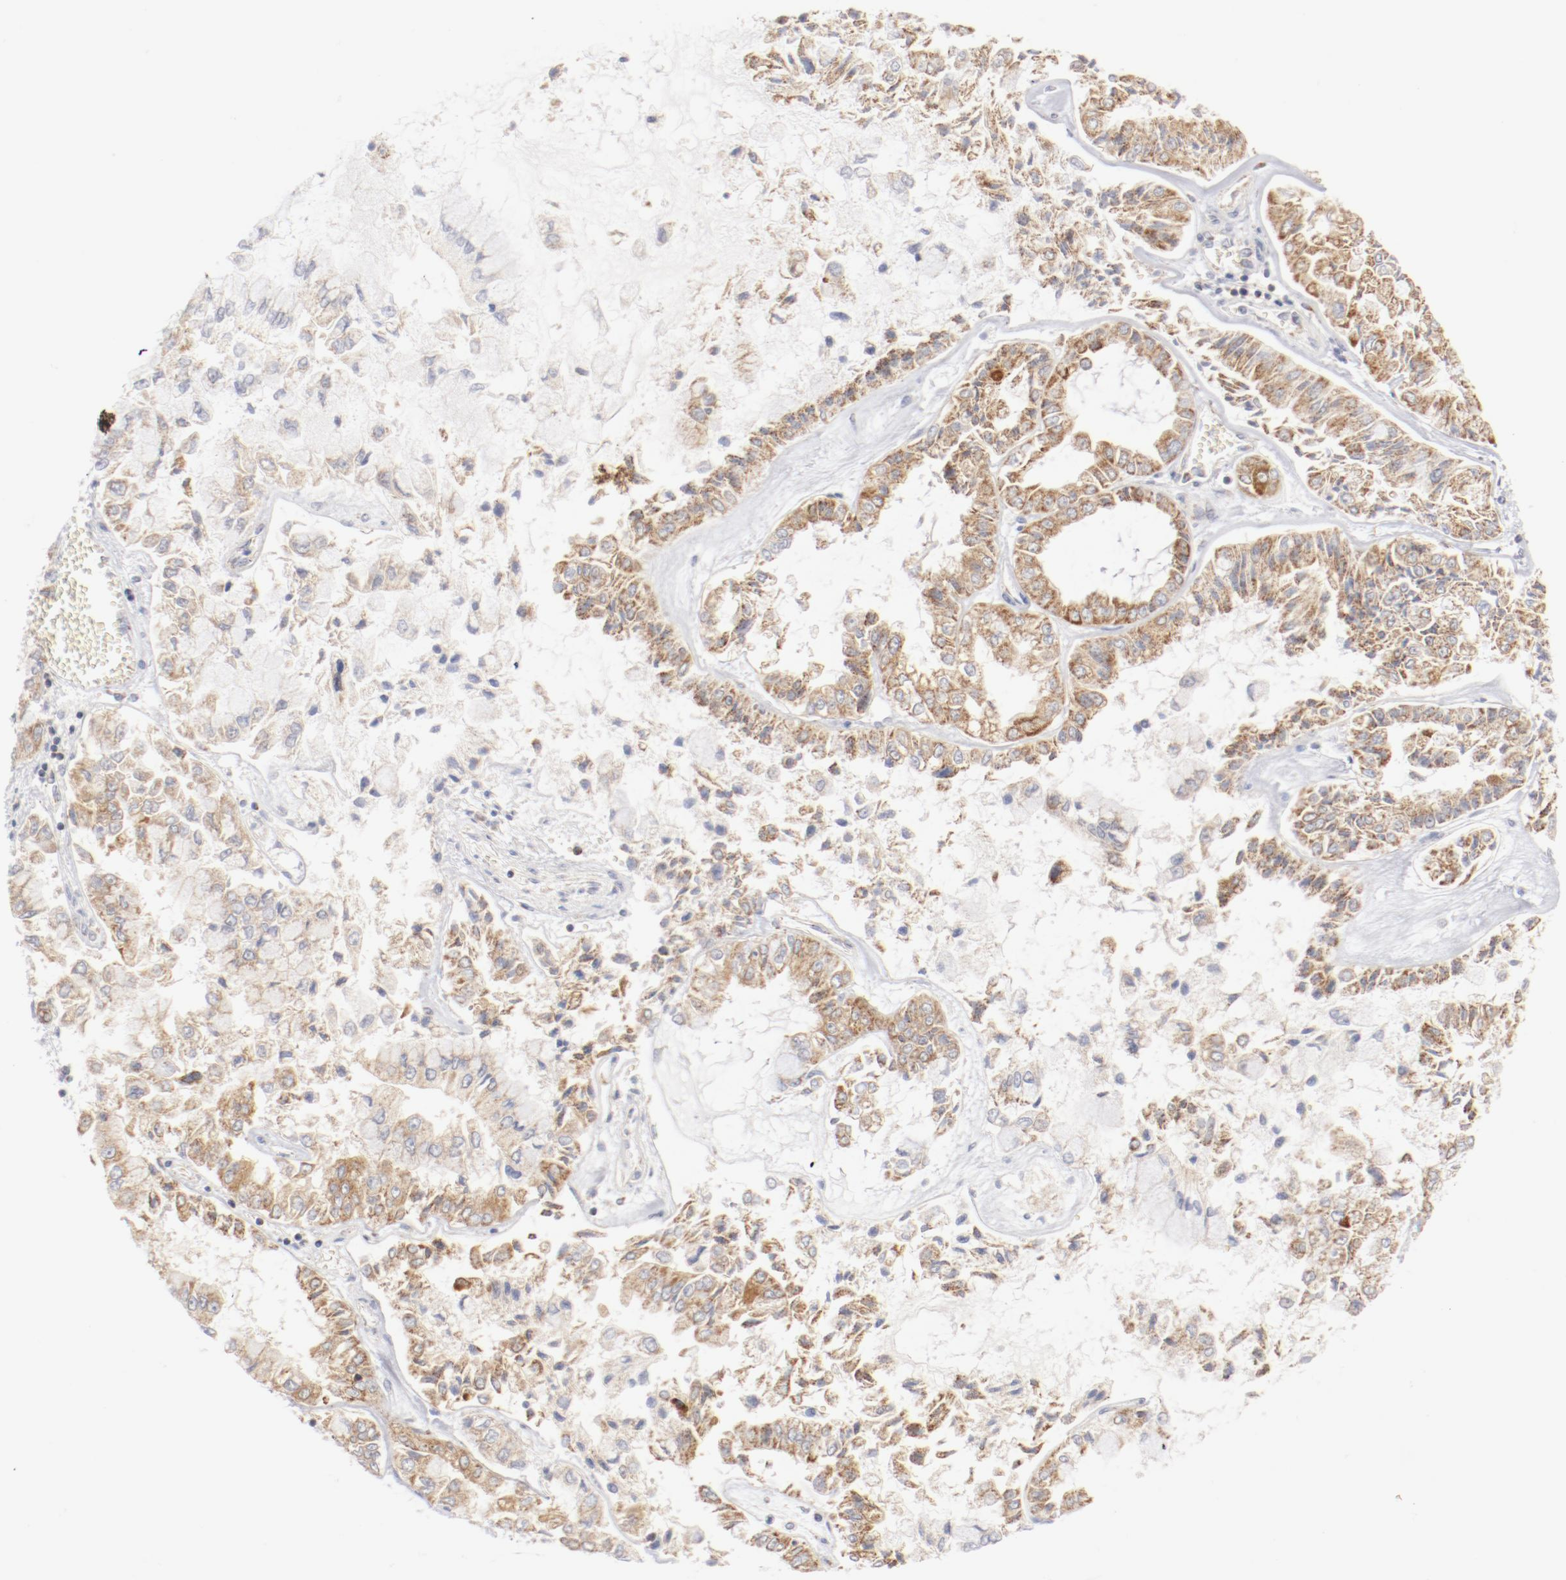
{"staining": {"intensity": "moderate", "quantity": ">75%", "location": "cytoplasmic/membranous"}, "tissue": "liver cancer", "cell_type": "Tumor cells", "image_type": "cancer", "snomed": [{"axis": "morphology", "description": "Cholangiocarcinoma"}, {"axis": "topography", "description": "Liver"}], "caption": "The immunohistochemical stain shows moderate cytoplasmic/membranous positivity in tumor cells of cholangiocarcinoma (liver) tissue.", "gene": "MRPL58", "patient": {"sex": "female", "age": 79}}